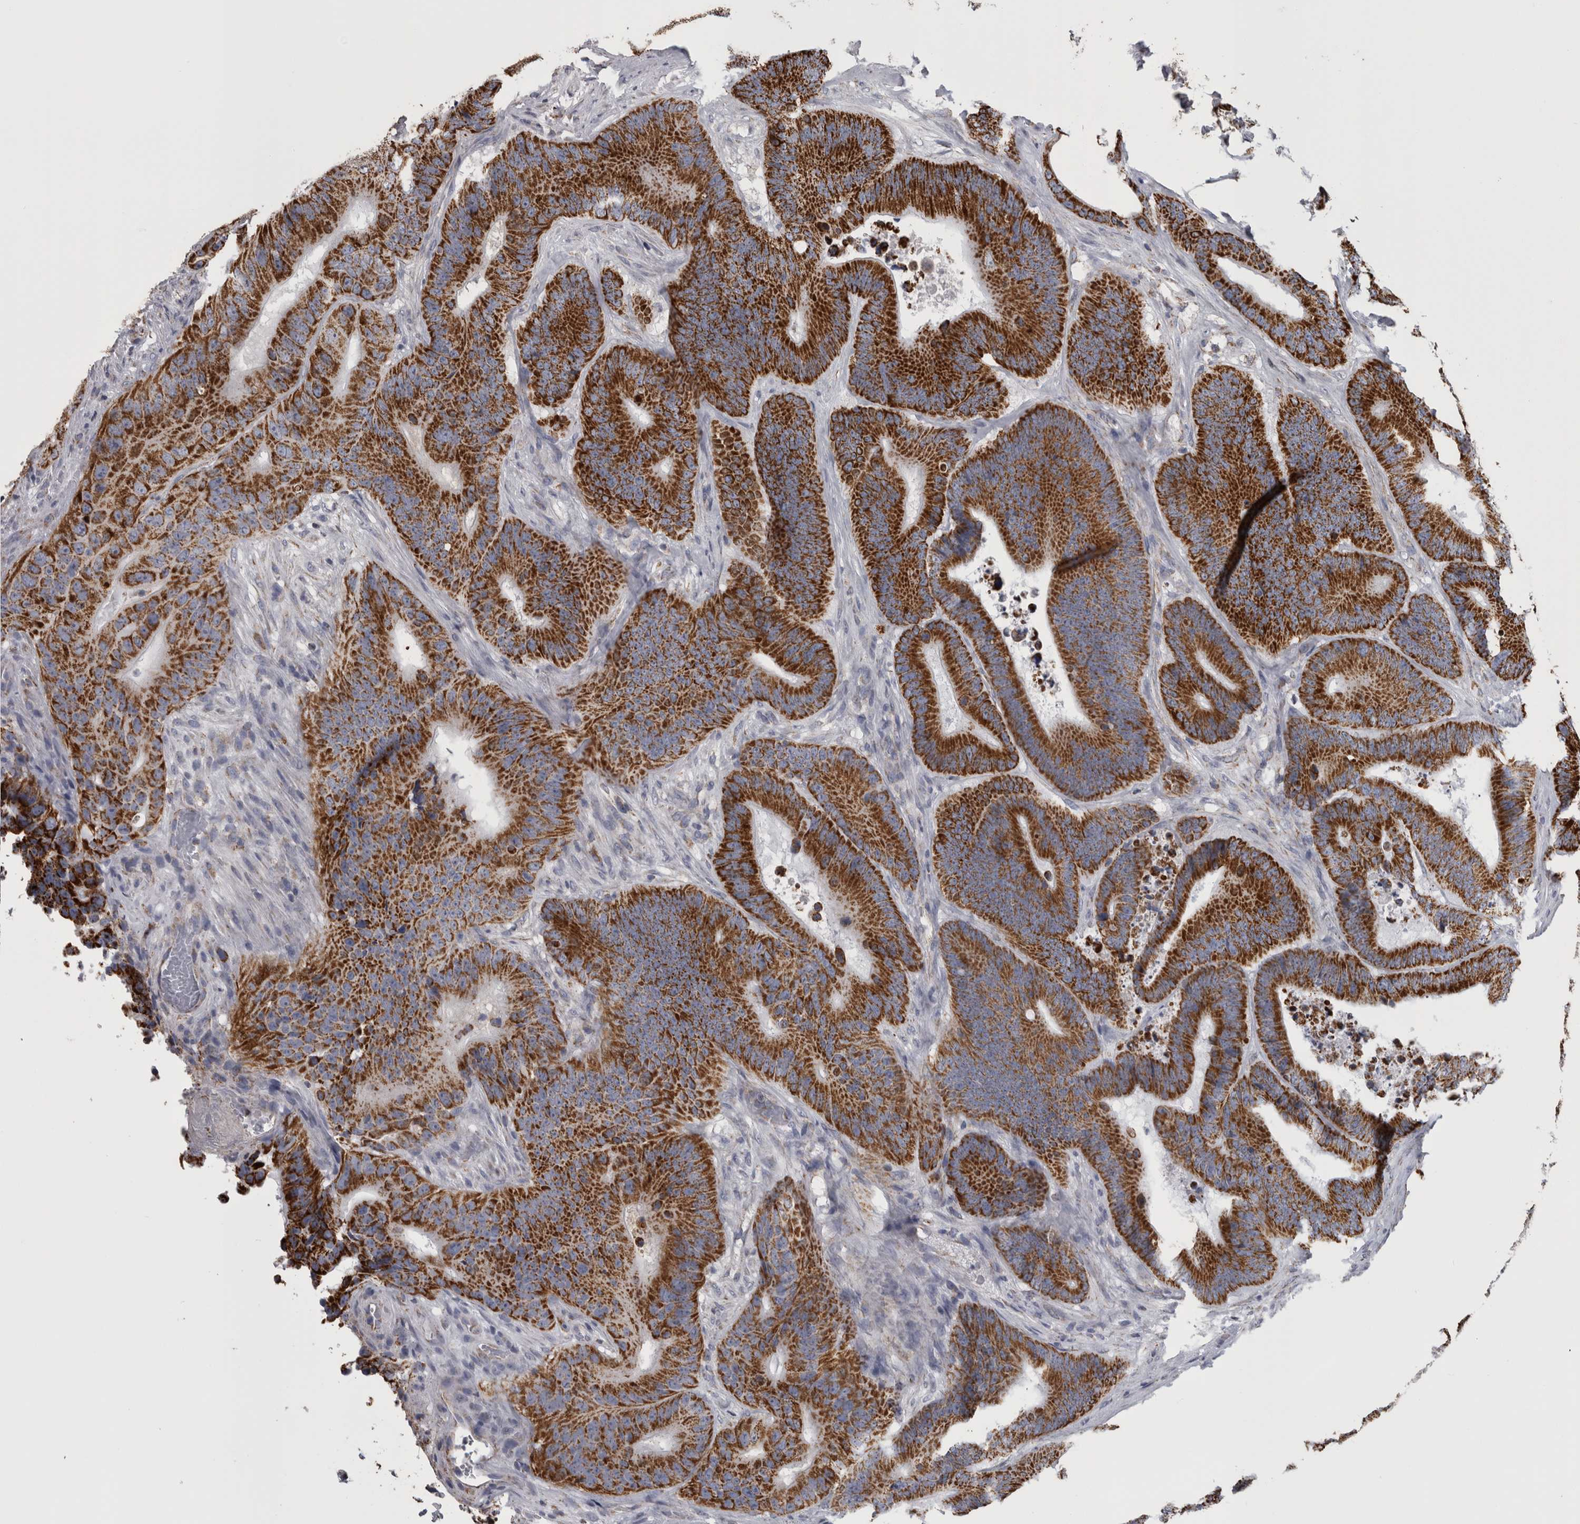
{"staining": {"intensity": "strong", "quantity": ">75%", "location": "cytoplasmic/membranous"}, "tissue": "colorectal cancer", "cell_type": "Tumor cells", "image_type": "cancer", "snomed": [{"axis": "morphology", "description": "Adenocarcinoma, NOS"}, {"axis": "topography", "description": "Colon"}], "caption": "High-magnification brightfield microscopy of colorectal cancer (adenocarcinoma) stained with DAB (brown) and counterstained with hematoxylin (blue). tumor cells exhibit strong cytoplasmic/membranous expression is appreciated in approximately>75% of cells. The protein of interest is stained brown, and the nuclei are stained in blue (DAB IHC with brightfield microscopy, high magnification).", "gene": "MDH2", "patient": {"sex": "male", "age": 83}}